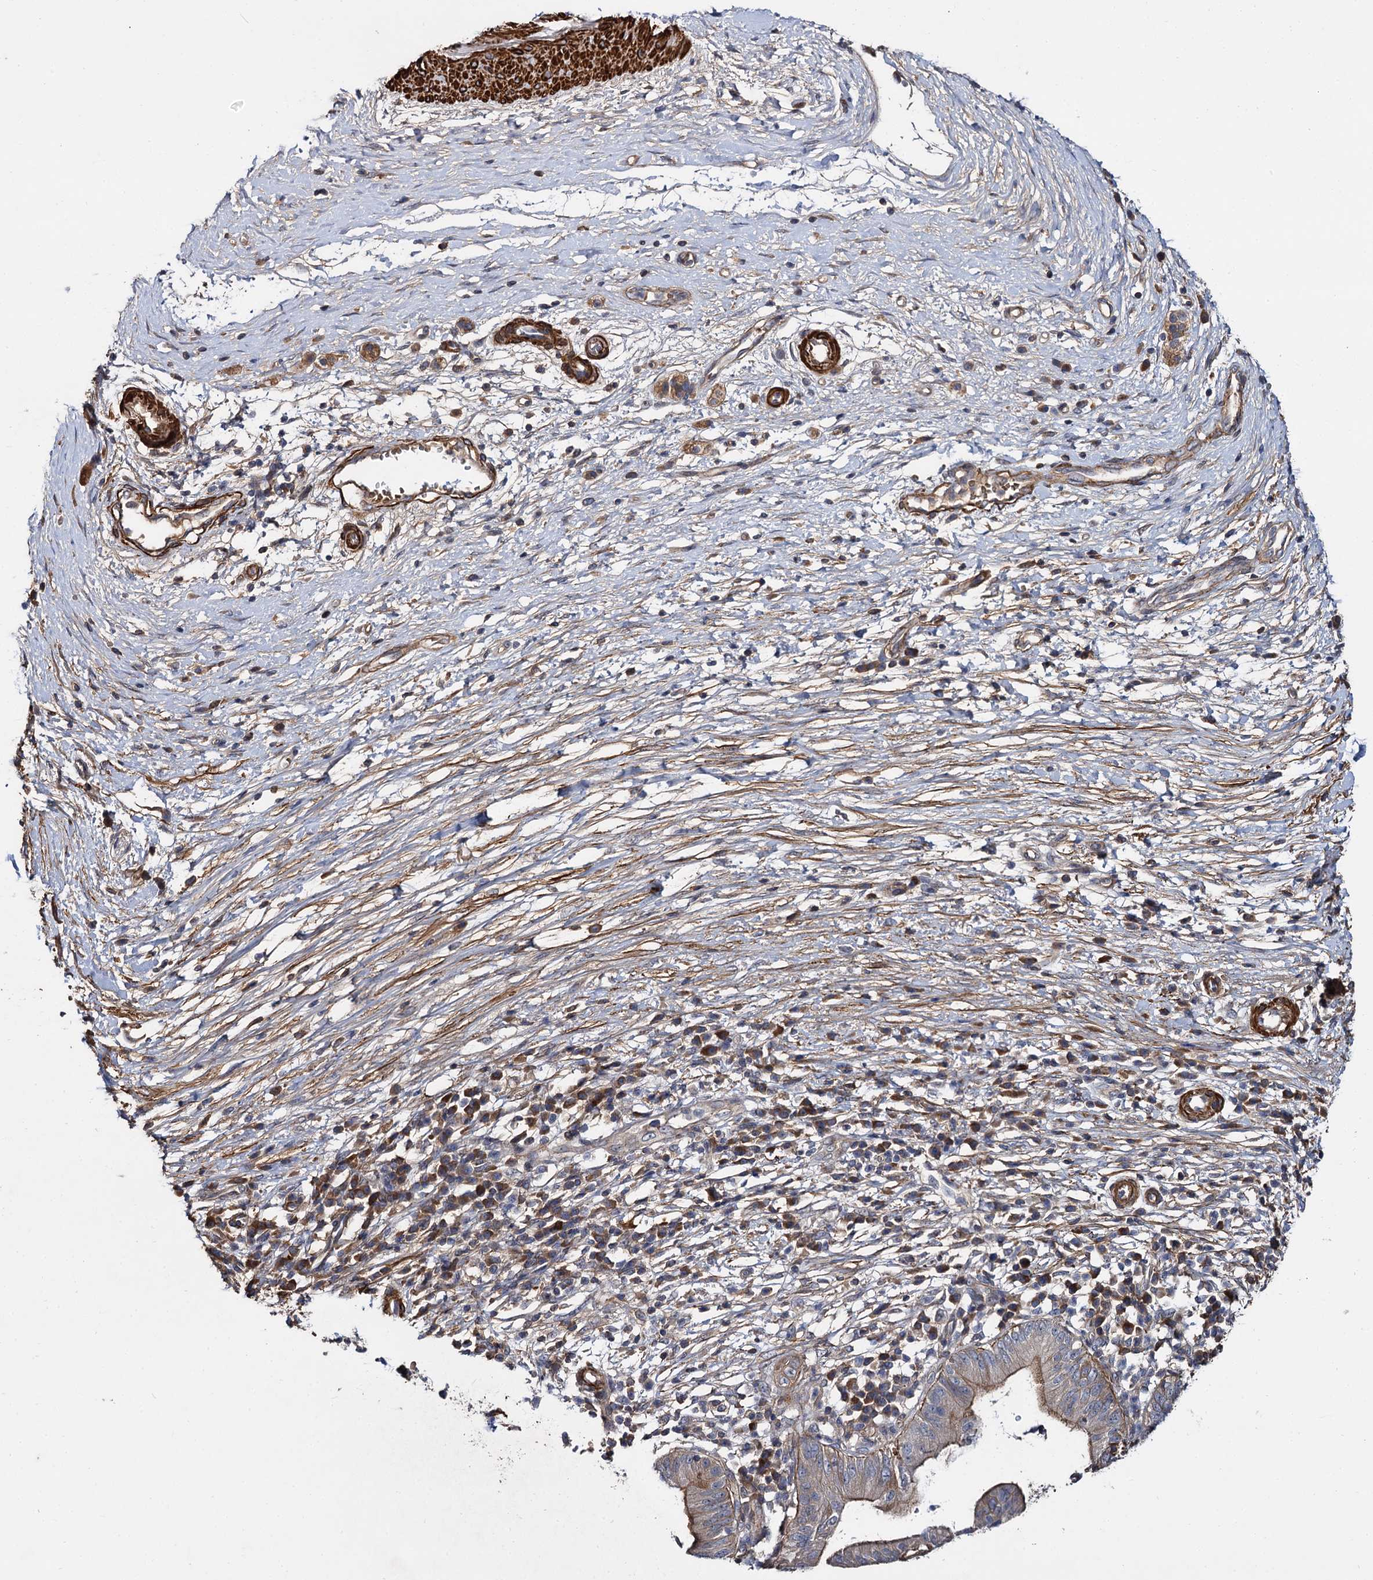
{"staining": {"intensity": "weak", "quantity": "25%-75%", "location": "cytoplasmic/membranous"}, "tissue": "pancreatic cancer", "cell_type": "Tumor cells", "image_type": "cancer", "snomed": [{"axis": "morphology", "description": "Adenocarcinoma, NOS"}, {"axis": "topography", "description": "Pancreas"}], "caption": "A brown stain labels weak cytoplasmic/membranous staining of a protein in human adenocarcinoma (pancreatic) tumor cells.", "gene": "ISM2", "patient": {"sex": "male", "age": 68}}